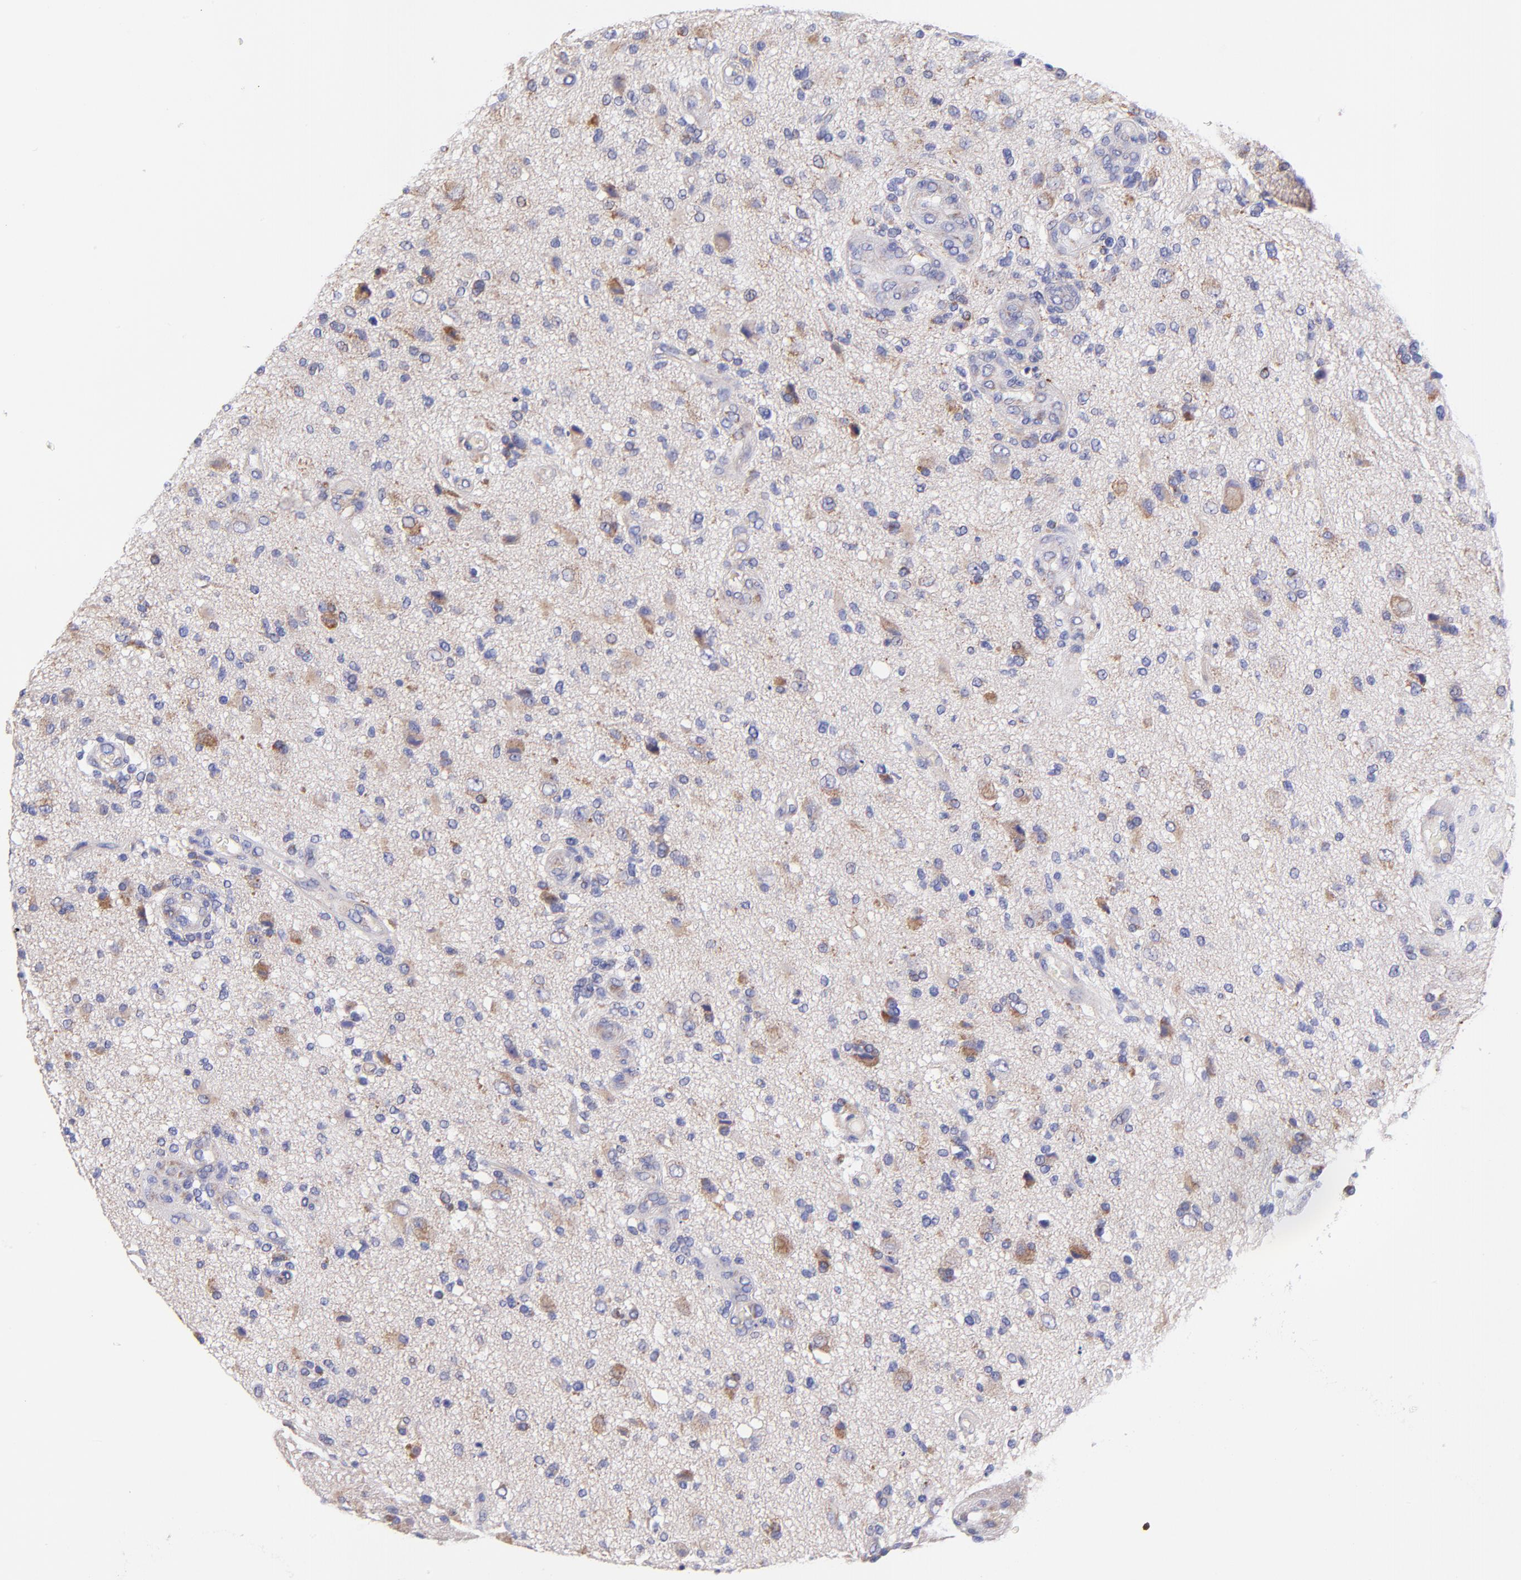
{"staining": {"intensity": "weak", "quantity": "<25%", "location": "cytoplasmic/membranous"}, "tissue": "glioma", "cell_type": "Tumor cells", "image_type": "cancer", "snomed": [{"axis": "morphology", "description": "Normal tissue, NOS"}, {"axis": "morphology", "description": "Glioma, malignant, High grade"}, {"axis": "topography", "description": "Cerebral cortex"}], "caption": "A micrograph of malignant glioma (high-grade) stained for a protein demonstrates no brown staining in tumor cells.", "gene": "NDUFB7", "patient": {"sex": "male", "age": 75}}